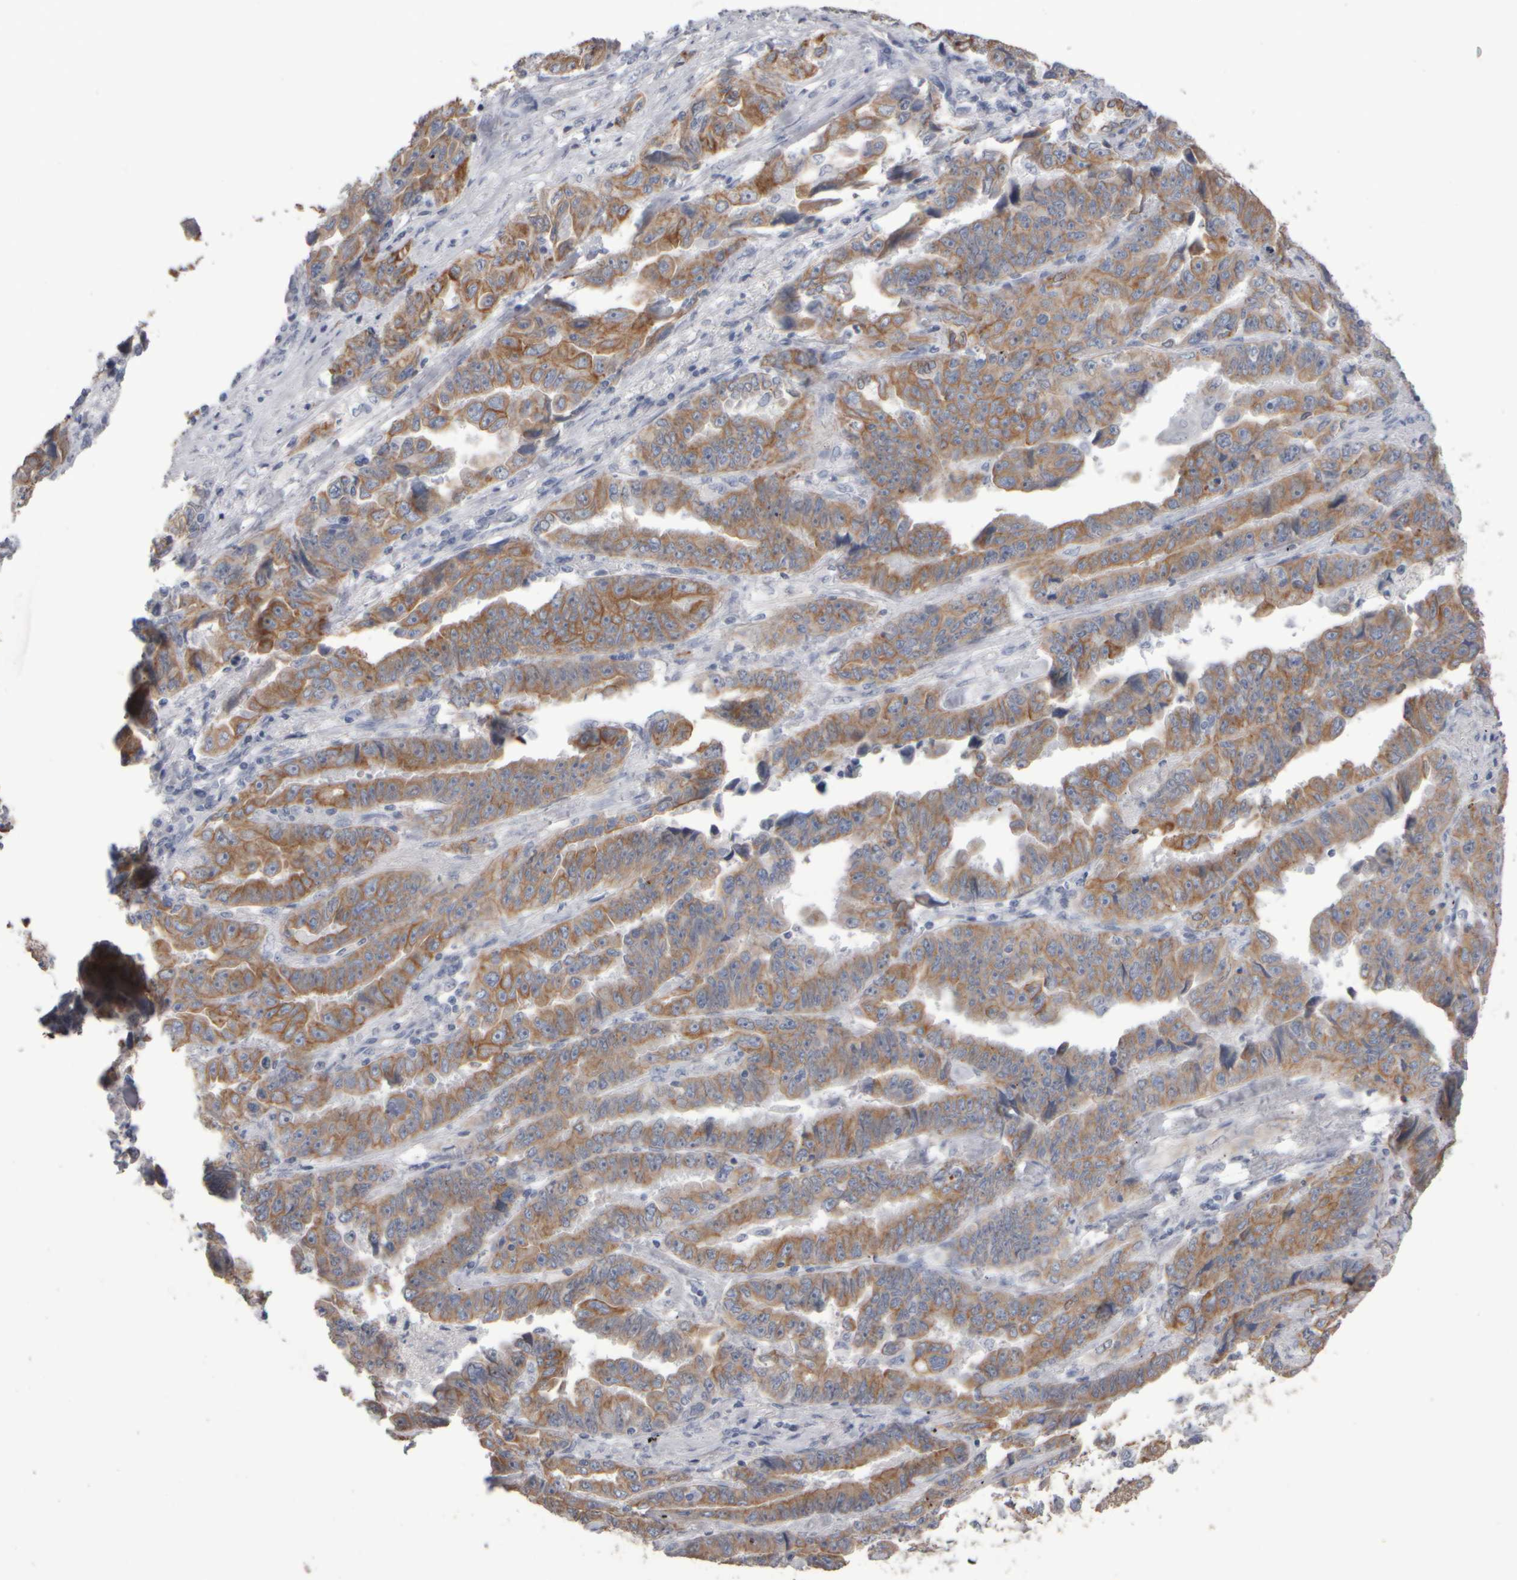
{"staining": {"intensity": "moderate", "quantity": ">75%", "location": "cytoplasmic/membranous"}, "tissue": "lung cancer", "cell_type": "Tumor cells", "image_type": "cancer", "snomed": [{"axis": "morphology", "description": "Adenocarcinoma, NOS"}, {"axis": "topography", "description": "Lung"}], "caption": "Adenocarcinoma (lung) was stained to show a protein in brown. There is medium levels of moderate cytoplasmic/membranous staining in about >75% of tumor cells. (IHC, brightfield microscopy, high magnification).", "gene": "EPHX2", "patient": {"sex": "female", "age": 51}}